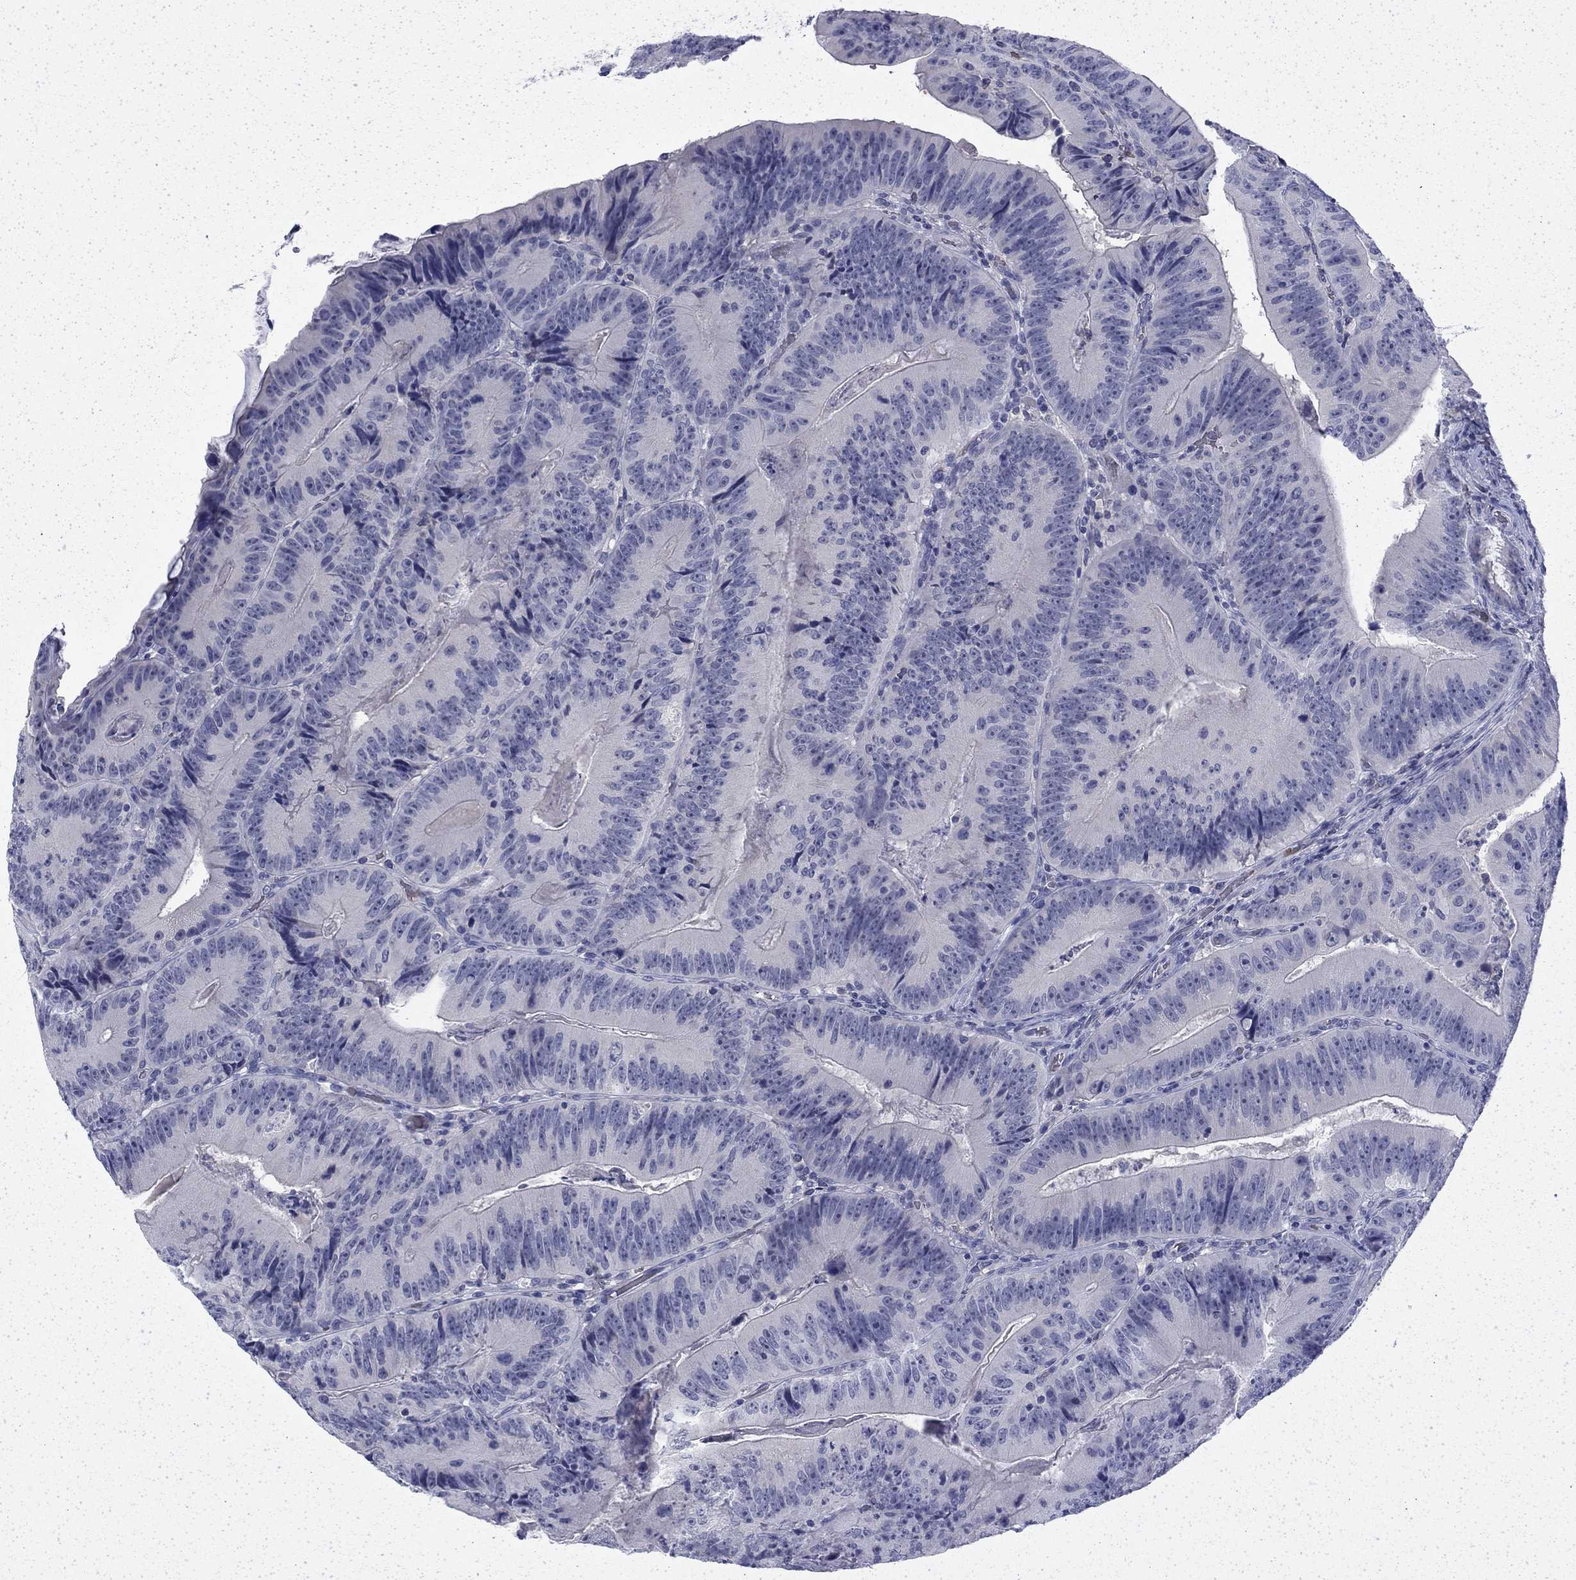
{"staining": {"intensity": "negative", "quantity": "none", "location": "none"}, "tissue": "colorectal cancer", "cell_type": "Tumor cells", "image_type": "cancer", "snomed": [{"axis": "morphology", "description": "Adenocarcinoma, NOS"}, {"axis": "topography", "description": "Colon"}], "caption": "Protein analysis of adenocarcinoma (colorectal) displays no significant staining in tumor cells.", "gene": "ENPP6", "patient": {"sex": "female", "age": 86}}